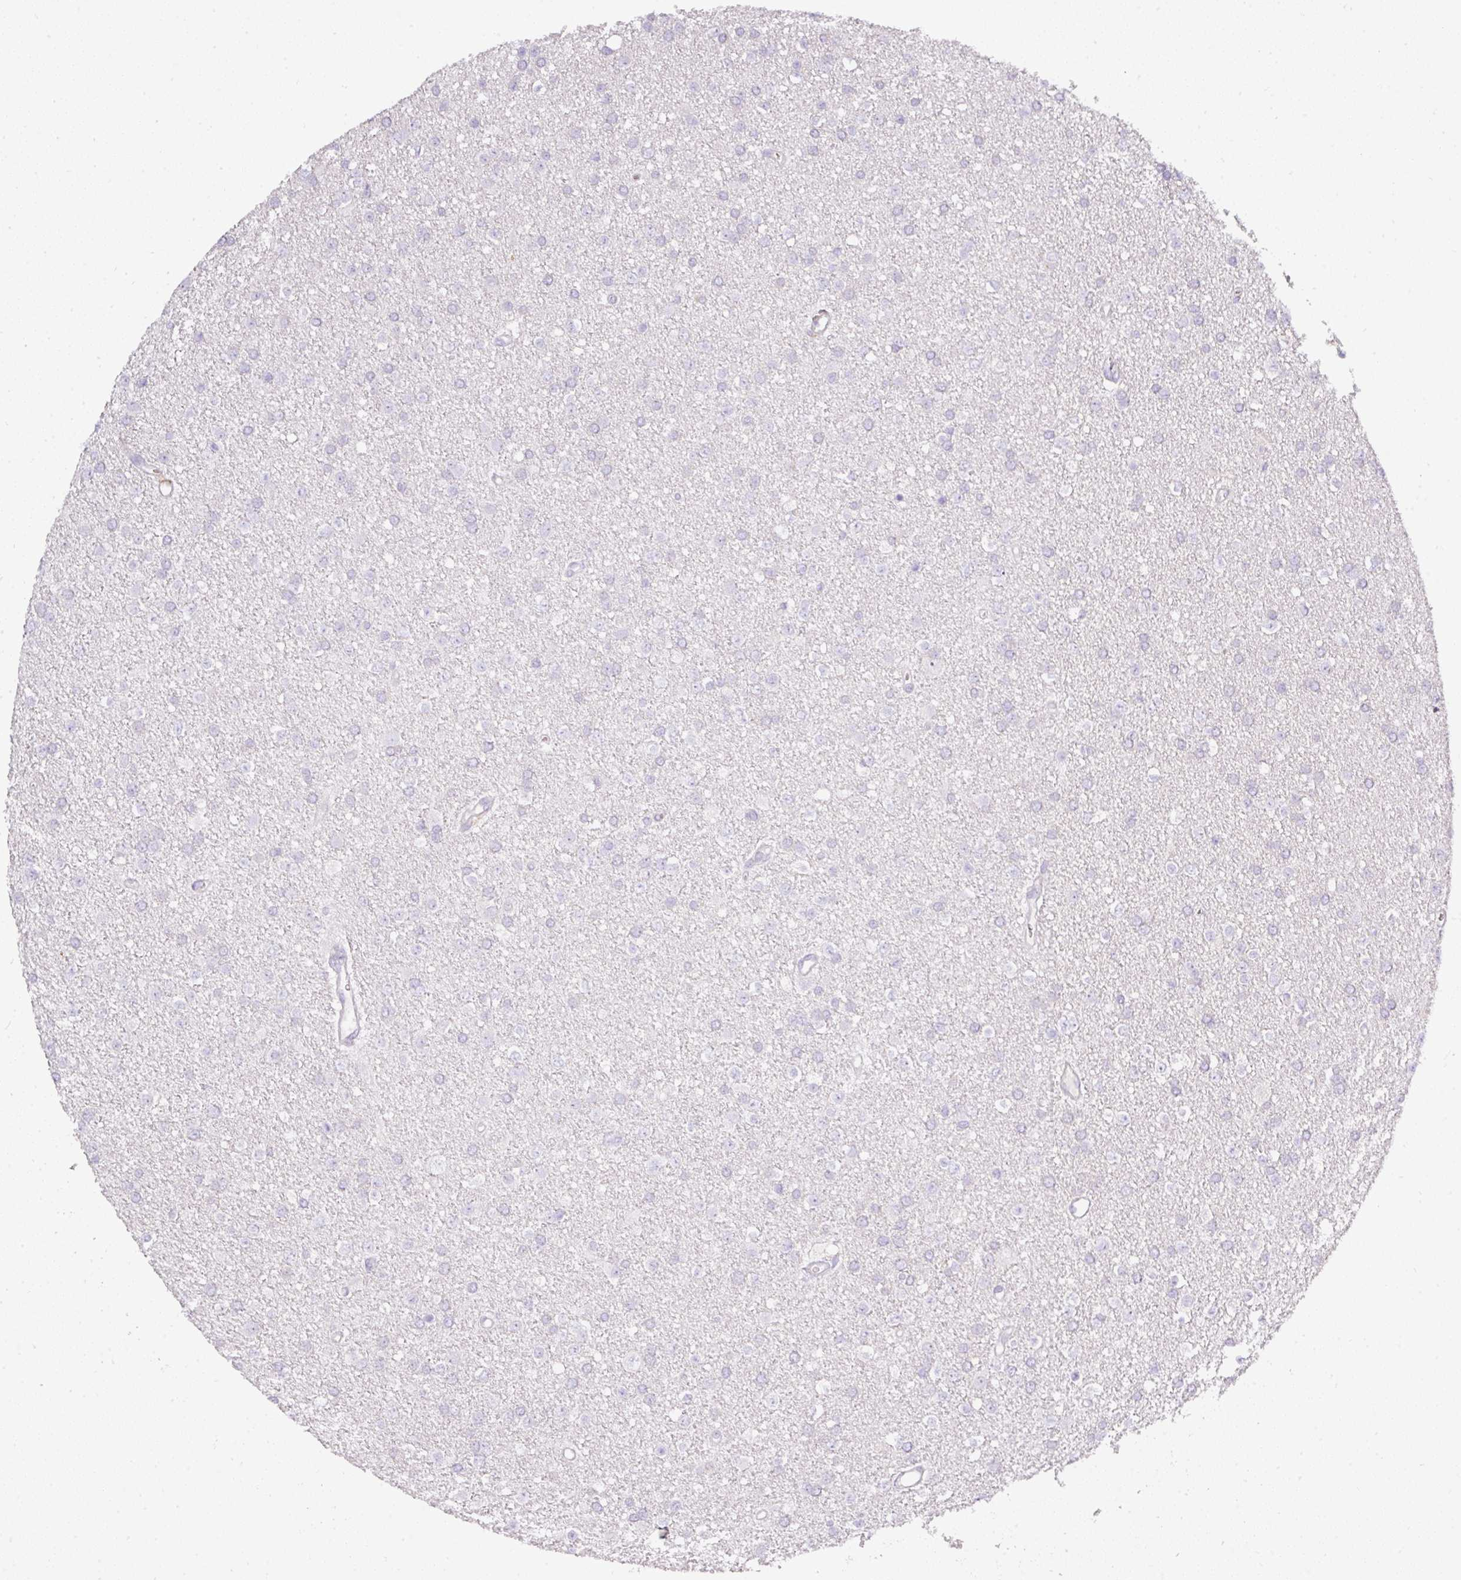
{"staining": {"intensity": "negative", "quantity": "none", "location": "none"}, "tissue": "glioma", "cell_type": "Tumor cells", "image_type": "cancer", "snomed": [{"axis": "morphology", "description": "Glioma, malignant, Low grade"}, {"axis": "topography", "description": "Brain"}], "caption": "DAB (3,3'-diaminobenzidine) immunohistochemical staining of glioma exhibits no significant staining in tumor cells.", "gene": "ATP6V1F", "patient": {"sex": "female", "age": 34}}